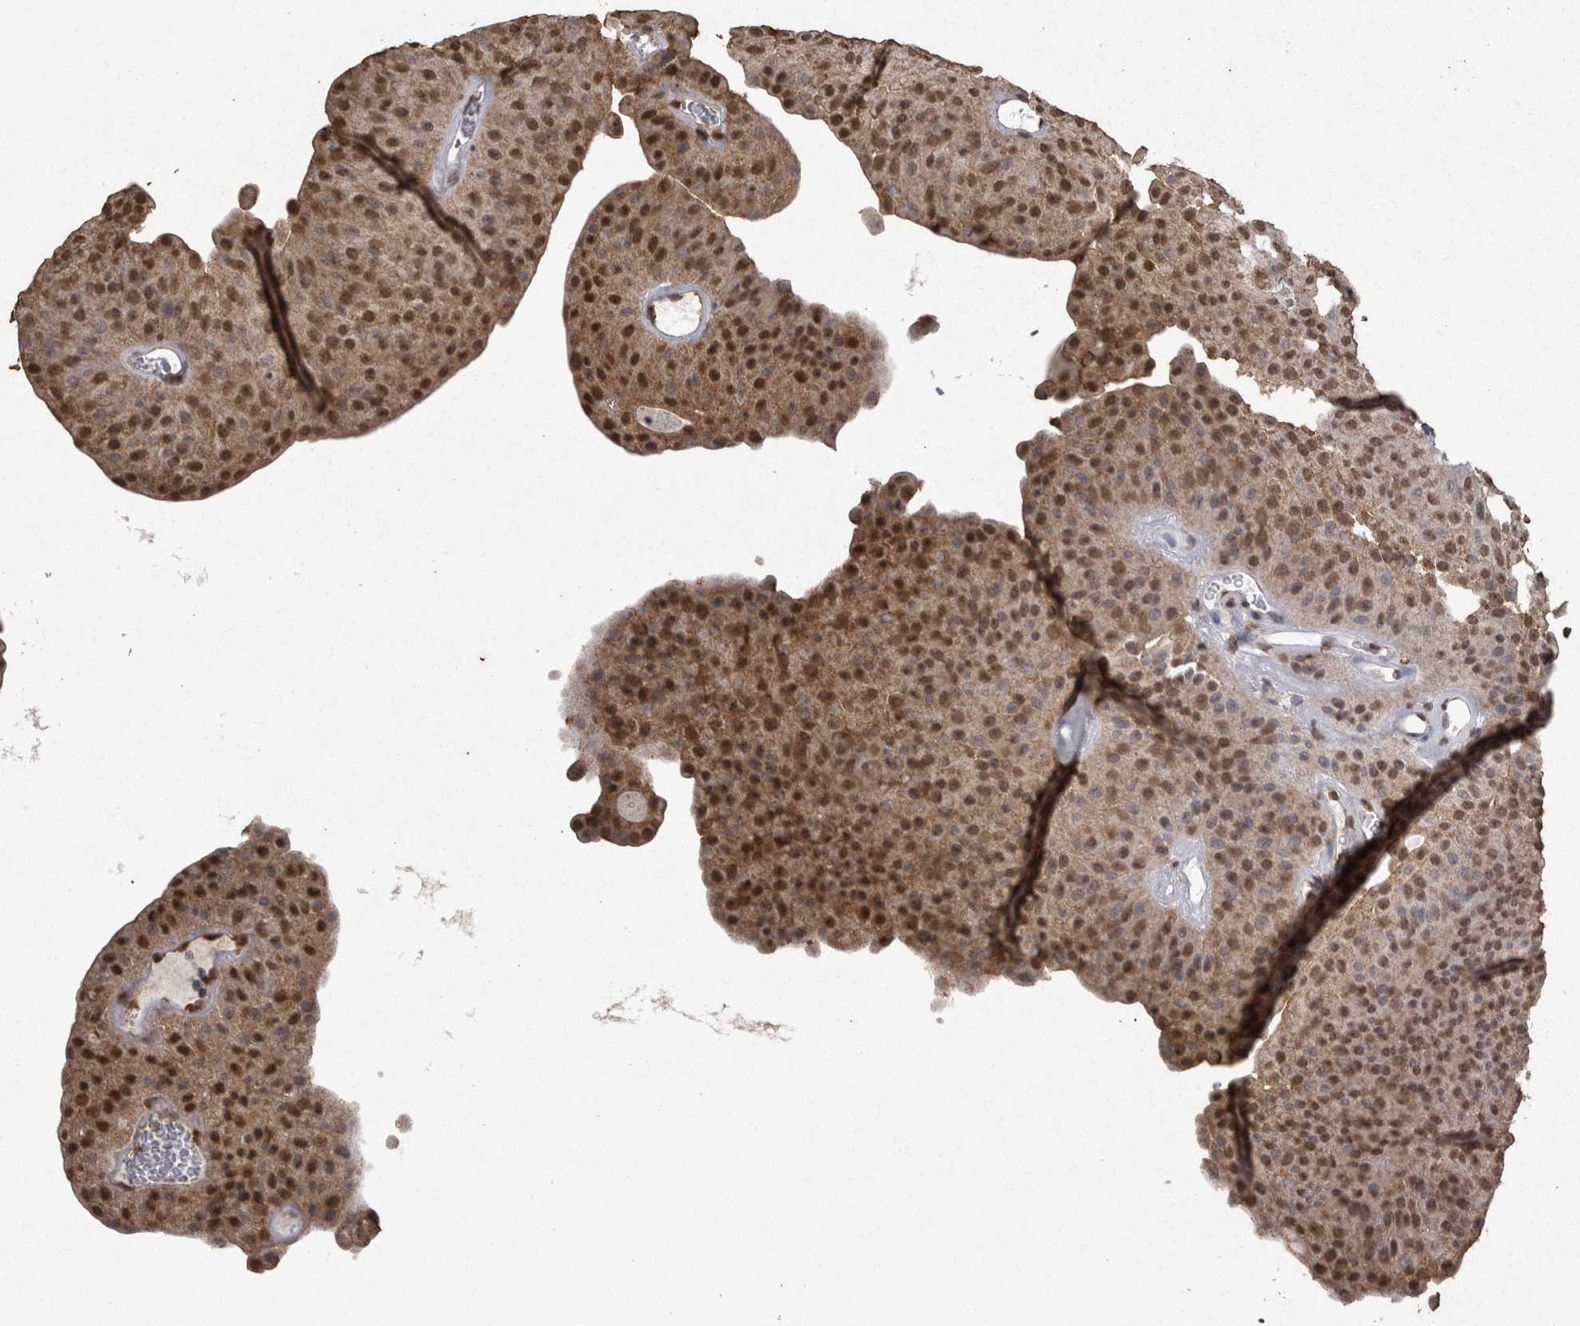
{"staining": {"intensity": "strong", "quantity": ">75%", "location": "cytoplasmic/membranous,nuclear"}, "tissue": "urothelial cancer", "cell_type": "Tumor cells", "image_type": "cancer", "snomed": [{"axis": "morphology", "description": "Urothelial carcinoma, Low grade"}, {"axis": "topography", "description": "Urinary bladder"}], "caption": "Protein expression analysis of urothelial cancer shows strong cytoplasmic/membranous and nuclear staining in approximately >75% of tumor cells.", "gene": "SMAD7", "patient": {"sex": "female", "age": 60}}